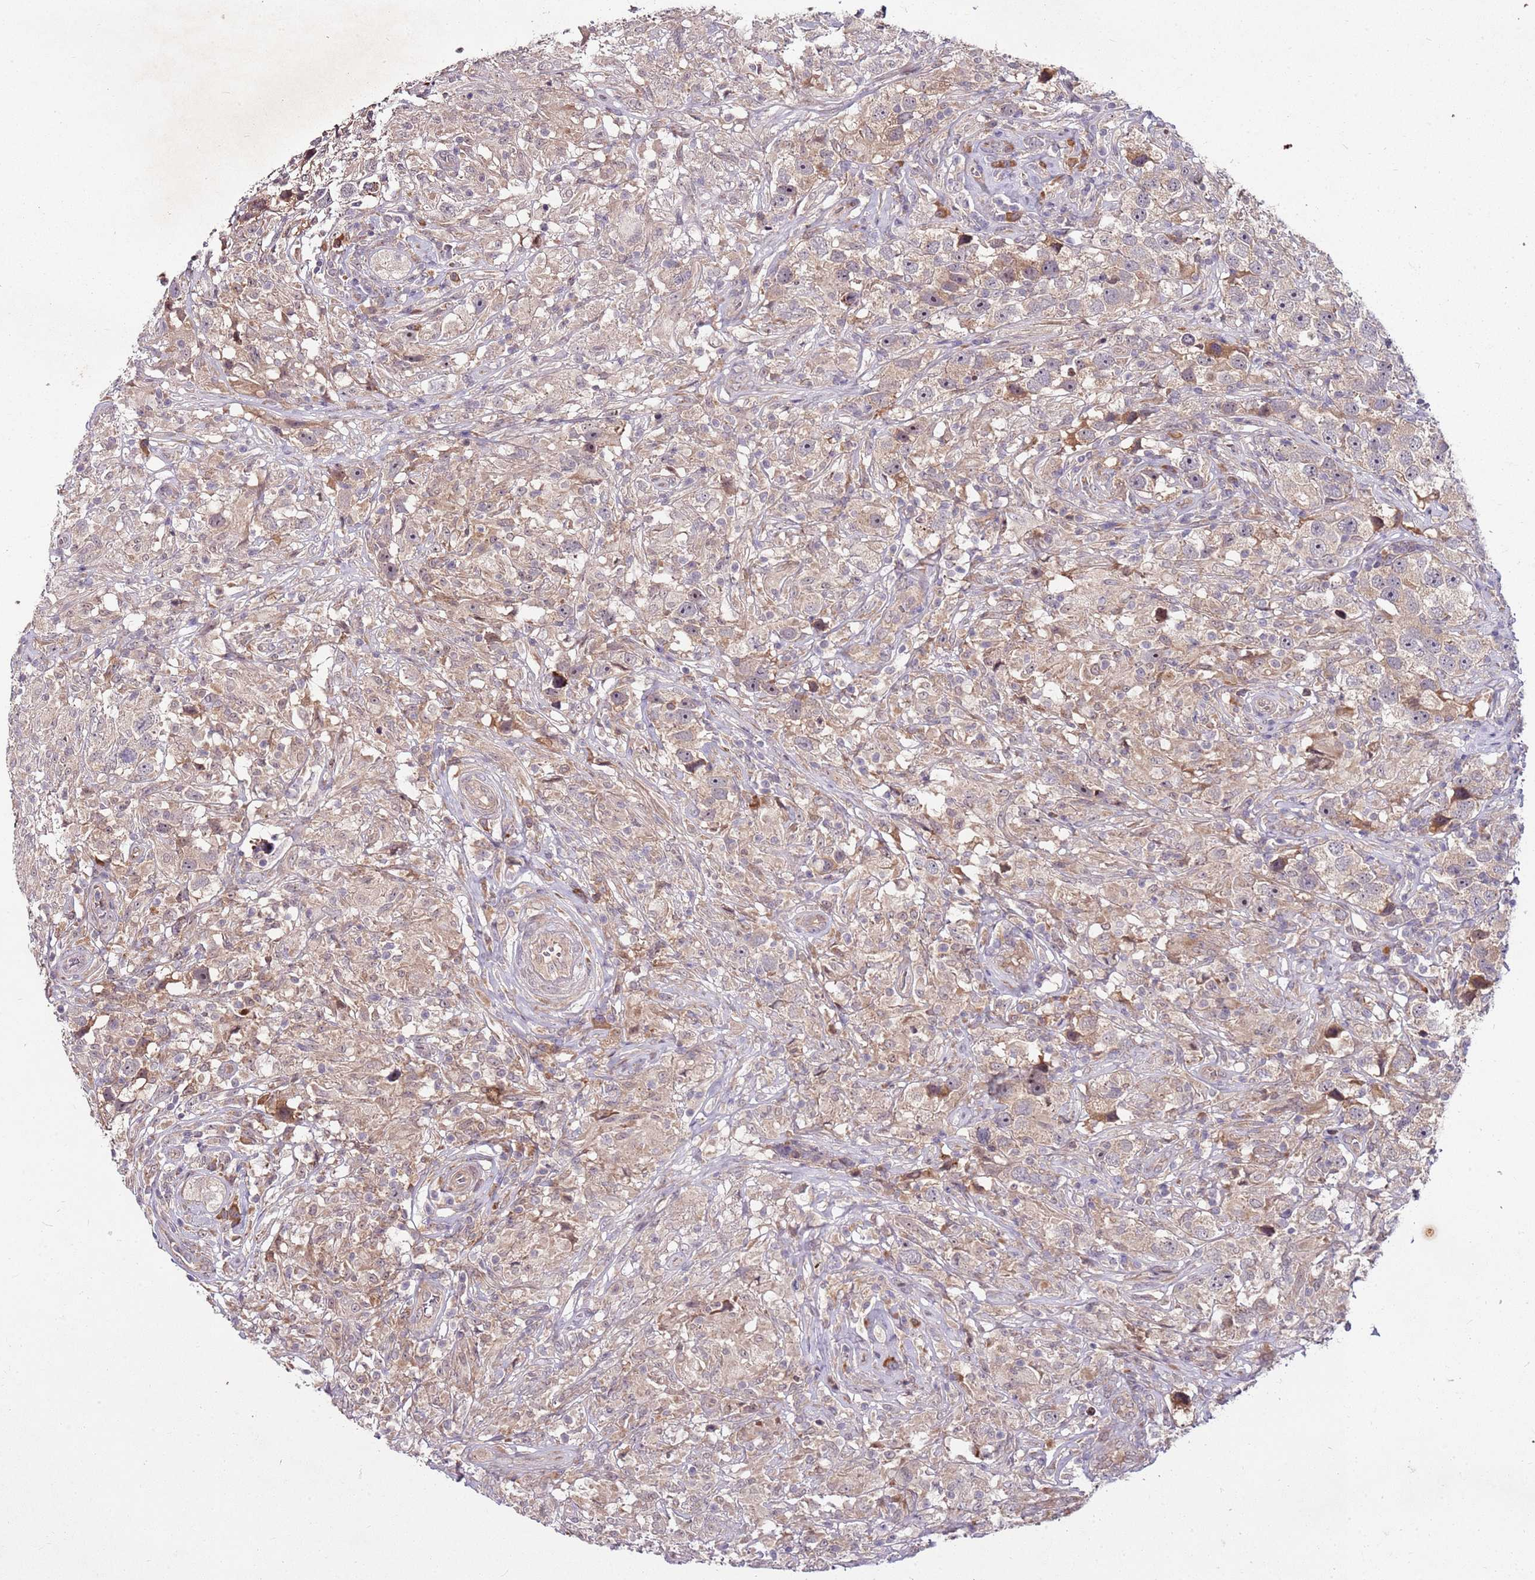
{"staining": {"intensity": "weak", "quantity": ">75%", "location": "cytoplasmic/membranous"}, "tissue": "testis cancer", "cell_type": "Tumor cells", "image_type": "cancer", "snomed": [{"axis": "morphology", "description": "Seminoma, NOS"}, {"axis": "topography", "description": "Testis"}], "caption": "Protein expression by IHC exhibits weak cytoplasmic/membranous staining in approximately >75% of tumor cells in testis cancer (seminoma). (DAB = brown stain, brightfield microscopy at high magnification).", "gene": "FBXL22", "patient": {"sex": "male", "age": 49}}